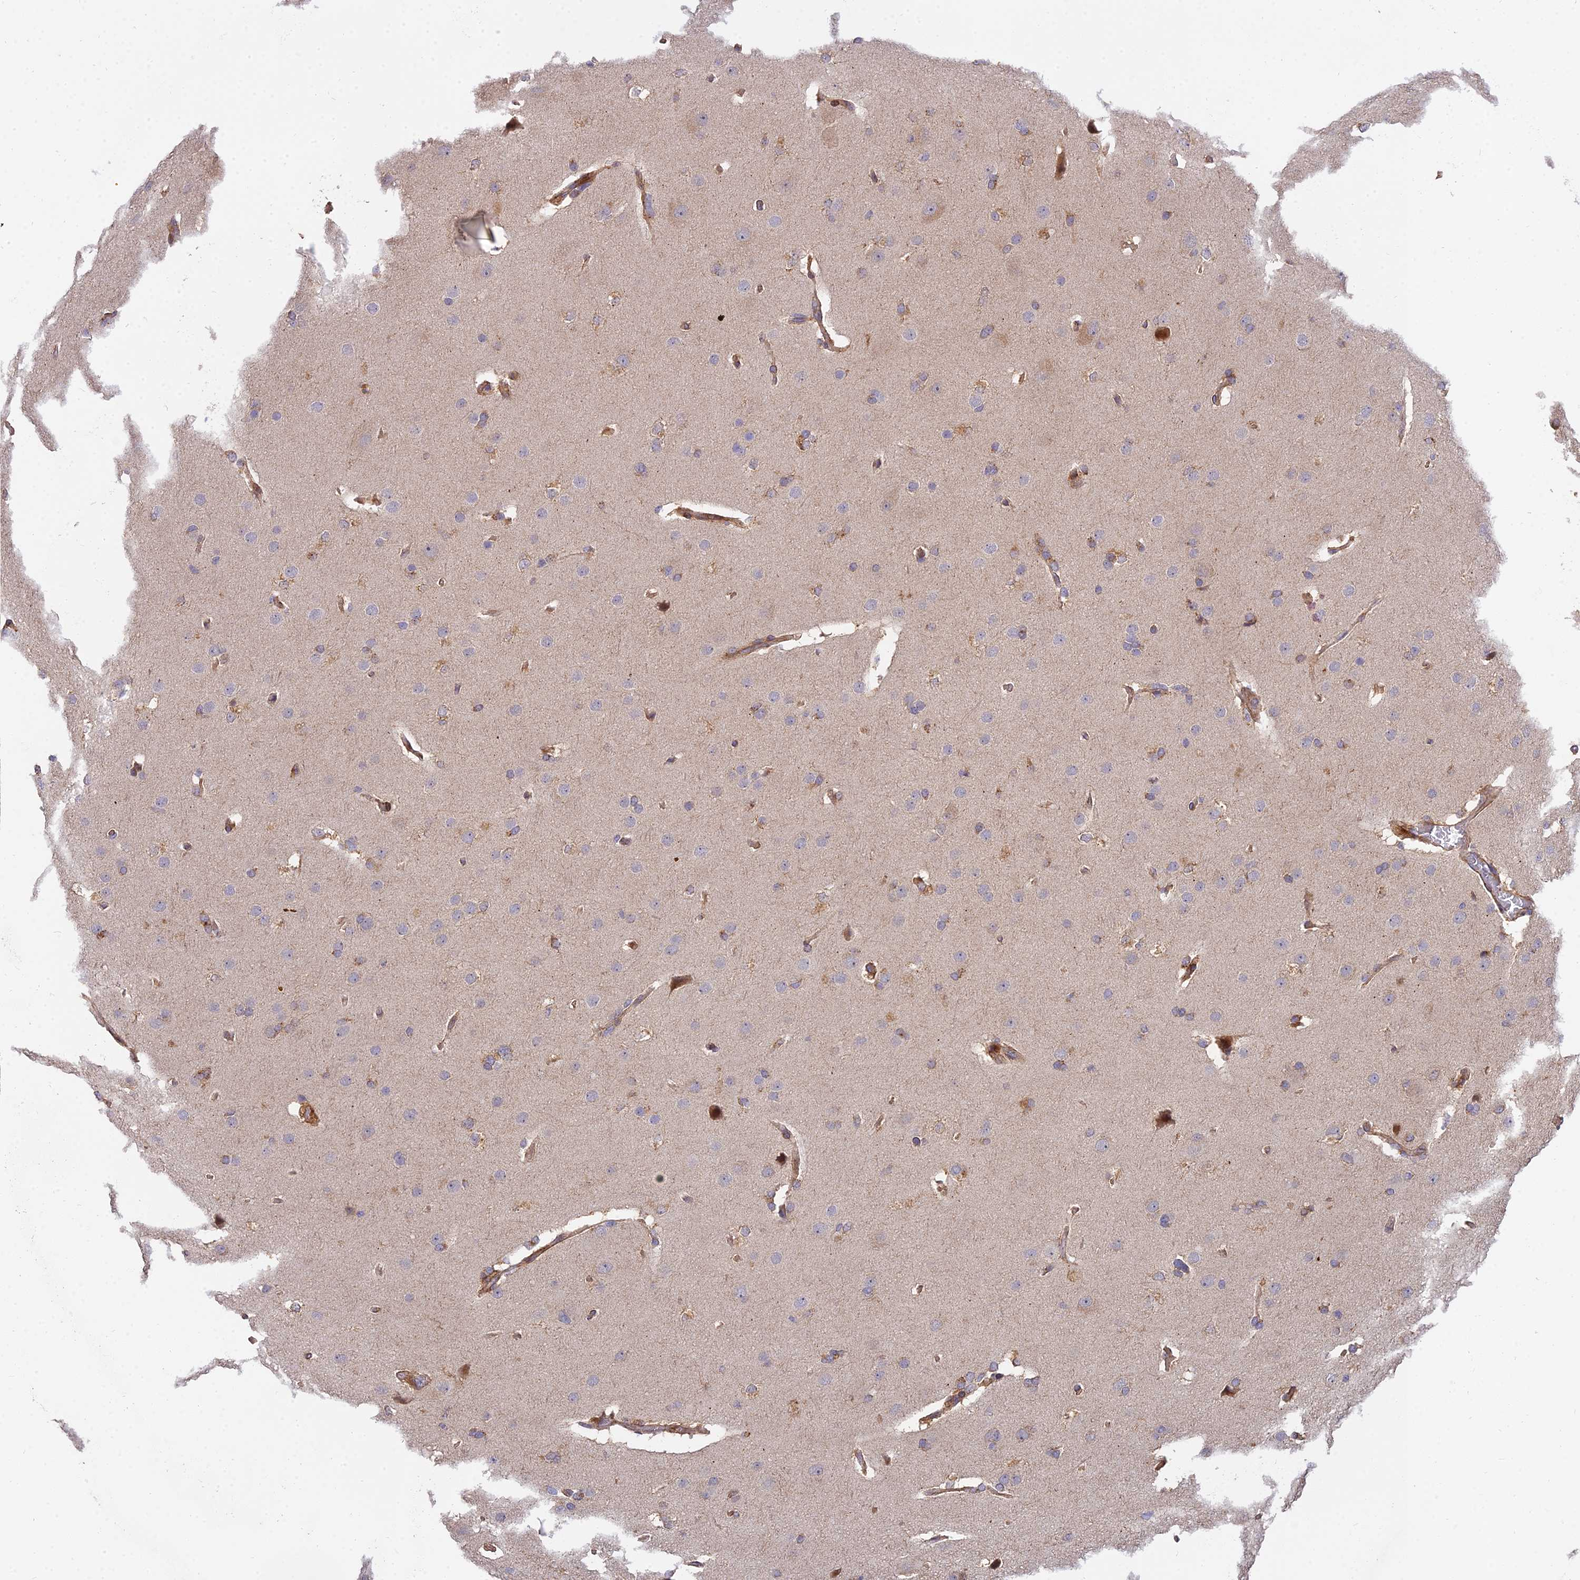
{"staining": {"intensity": "negative", "quantity": "none", "location": "none"}, "tissue": "glioma", "cell_type": "Tumor cells", "image_type": "cancer", "snomed": [{"axis": "morphology", "description": "Glioma, malignant, Low grade"}, {"axis": "topography", "description": "Brain"}], "caption": "Tumor cells show no significant protein positivity in glioma.", "gene": "ARL8B", "patient": {"sex": "female", "age": 37}}